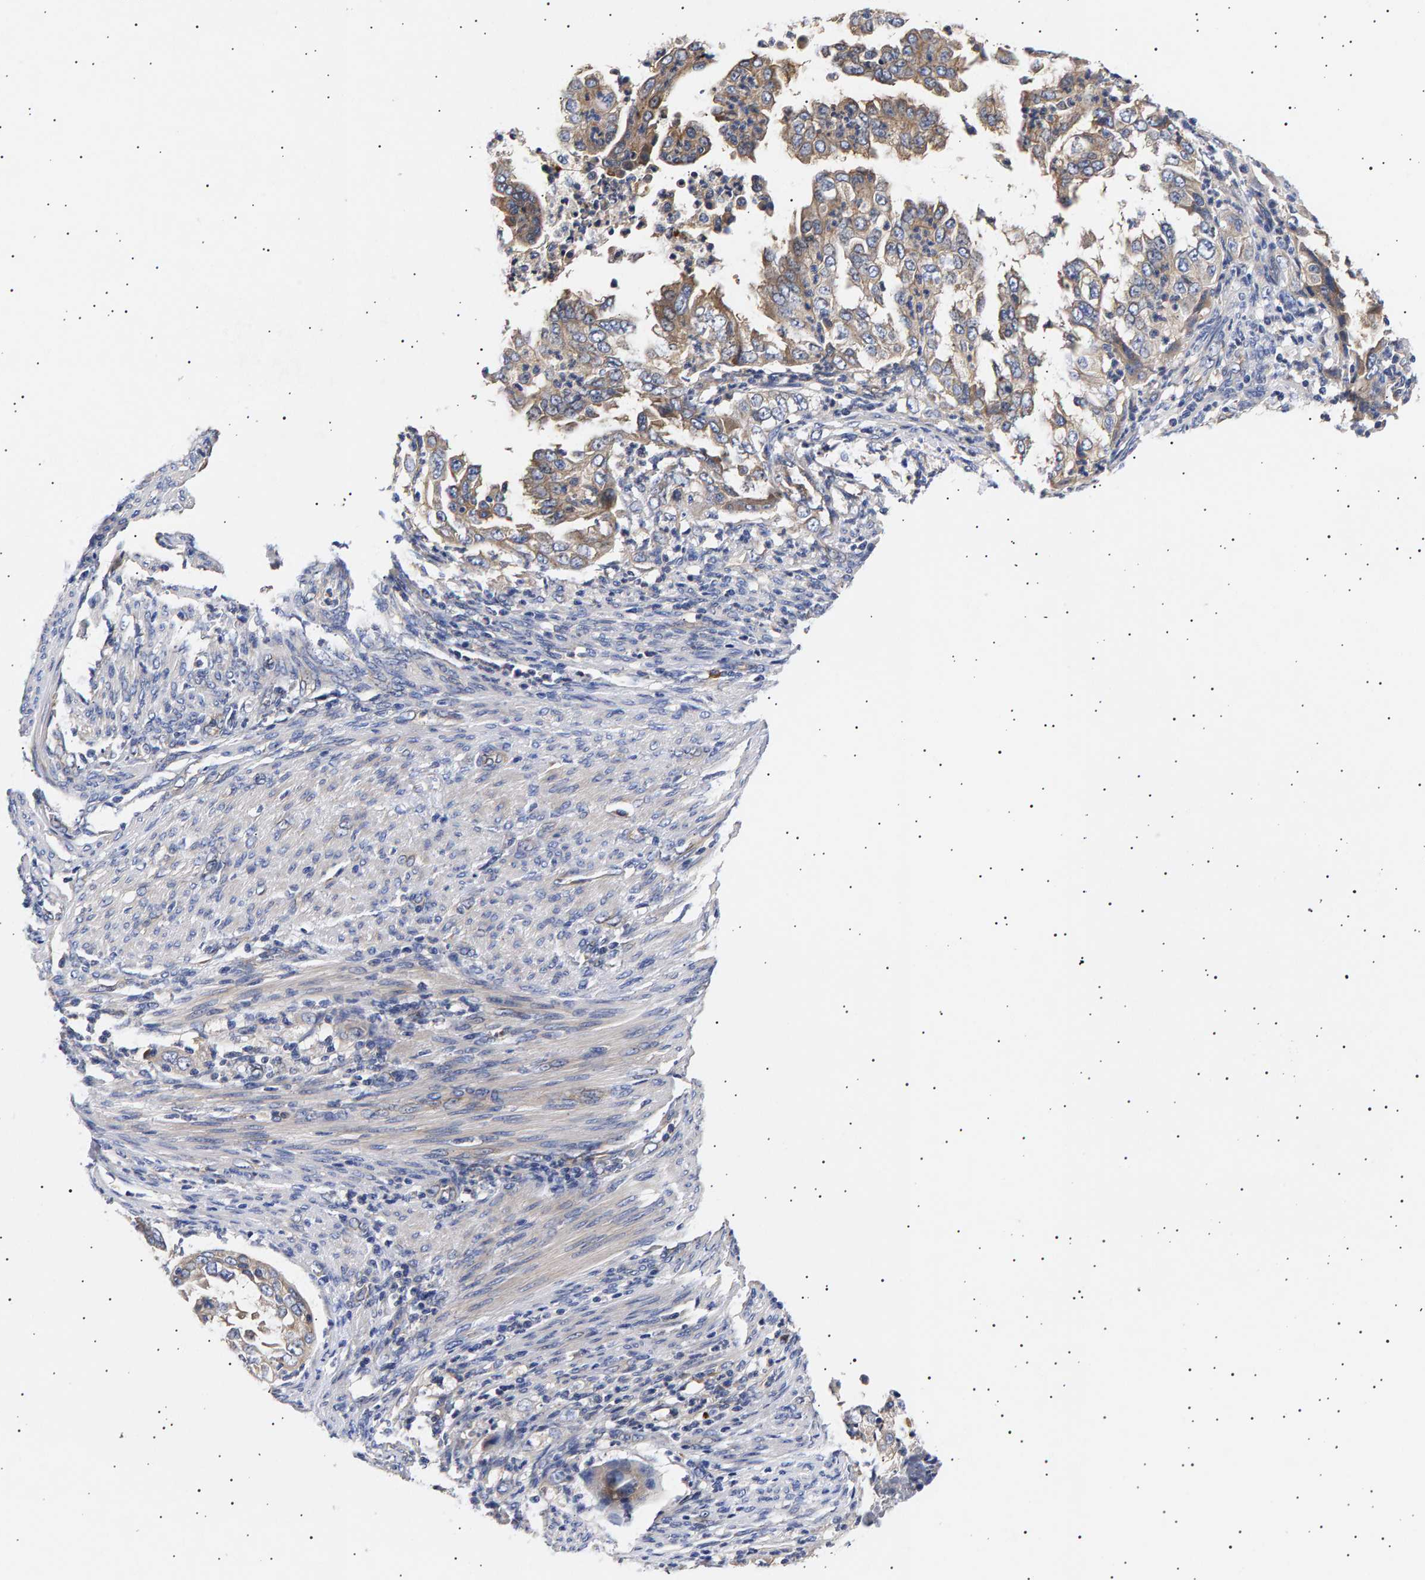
{"staining": {"intensity": "weak", "quantity": "<25%", "location": "cytoplasmic/membranous"}, "tissue": "endometrial cancer", "cell_type": "Tumor cells", "image_type": "cancer", "snomed": [{"axis": "morphology", "description": "Adenocarcinoma, NOS"}, {"axis": "topography", "description": "Endometrium"}], "caption": "The histopathology image displays no staining of tumor cells in endometrial adenocarcinoma.", "gene": "ANKRD40", "patient": {"sex": "female", "age": 85}}